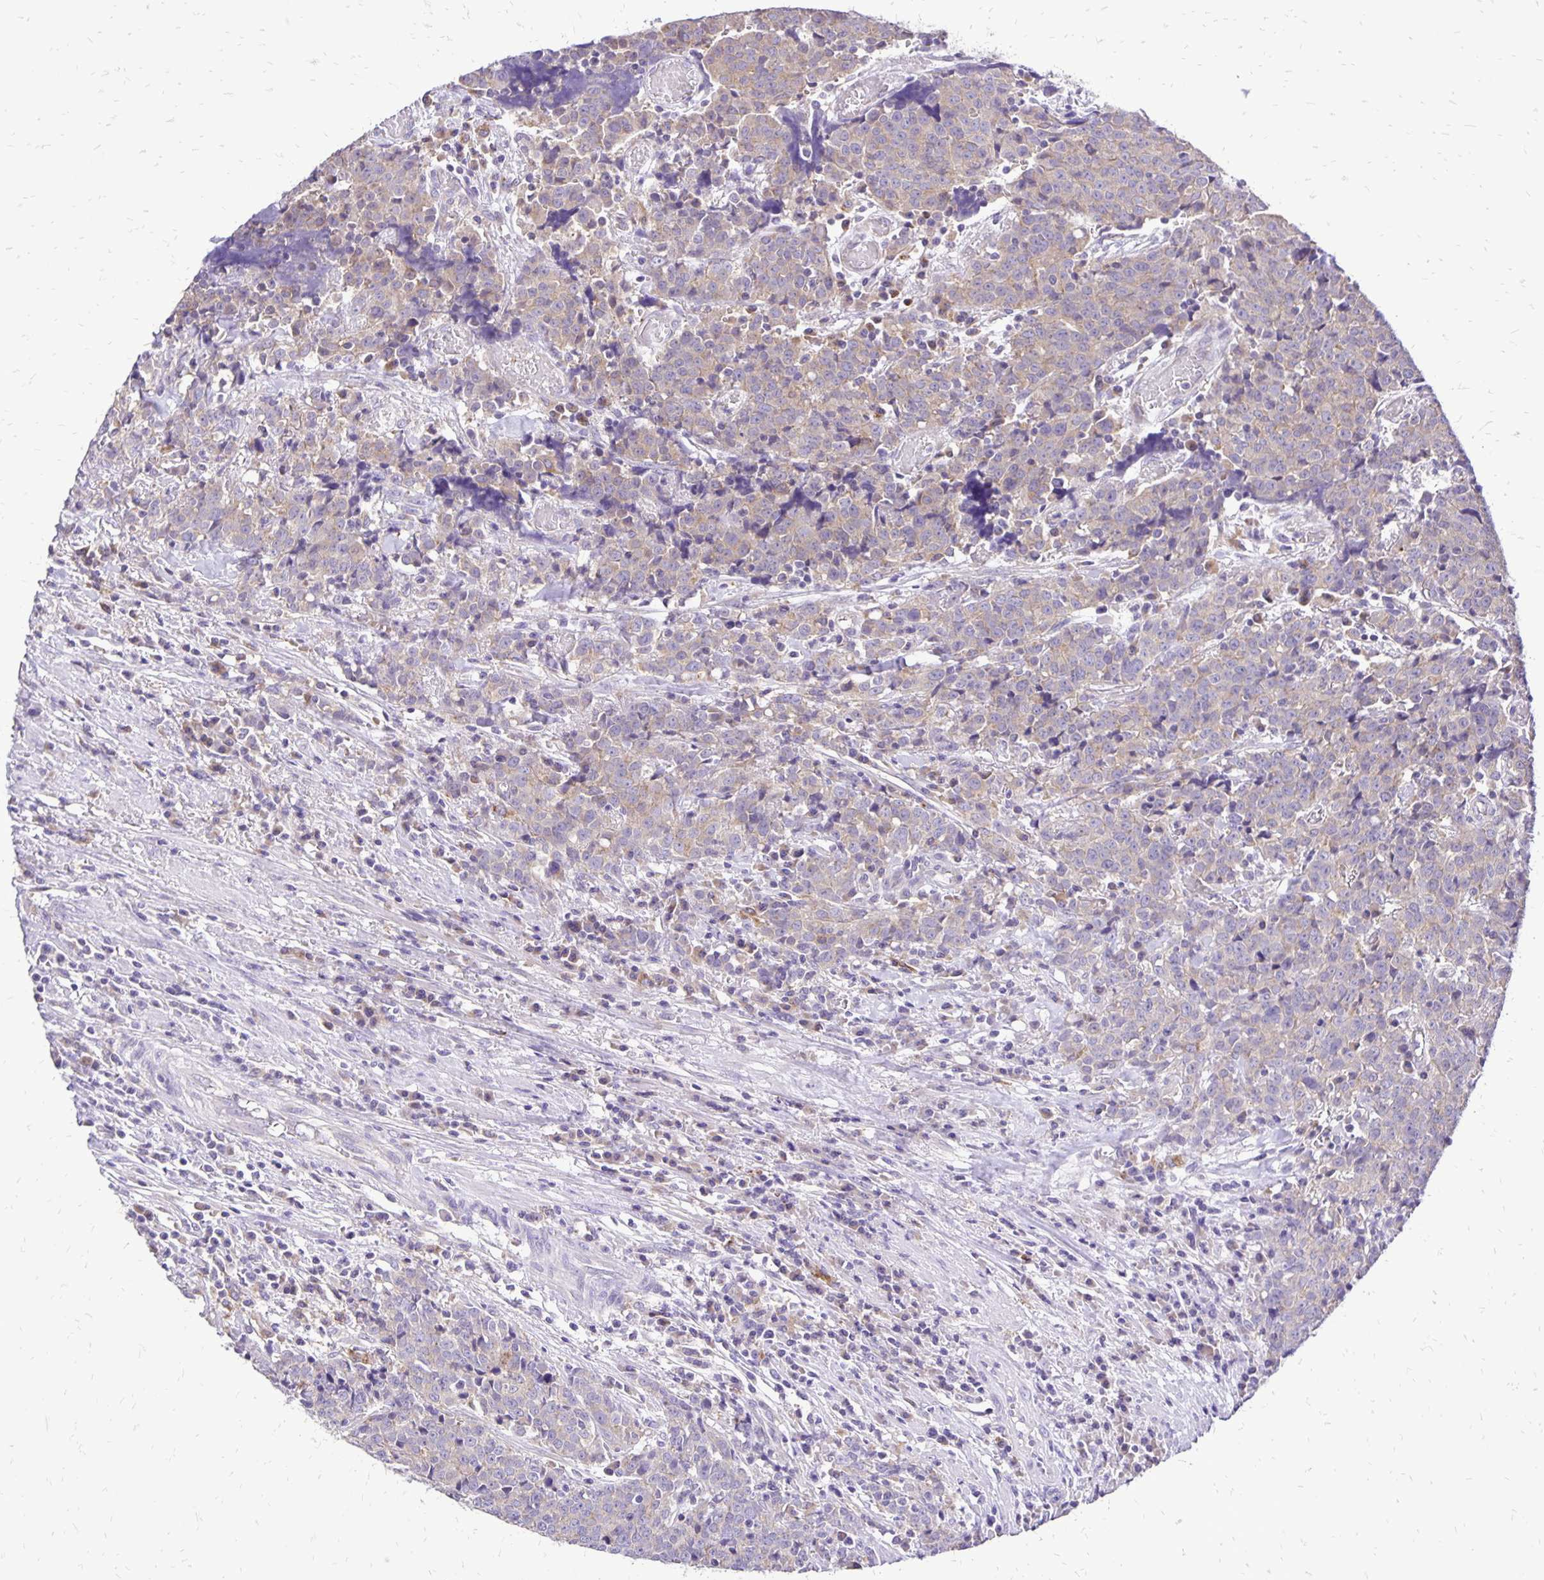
{"staining": {"intensity": "weak", "quantity": "25%-75%", "location": "cytoplasmic/membranous"}, "tissue": "prostate cancer", "cell_type": "Tumor cells", "image_type": "cancer", "snomed": [{"axis": "morphology", "description": "Adenocarcinoma, High grade"}, {"axis": "topography", "description": "Prostate and seminal vesicle, NOS"}], "caption": "Immunohistochemical staining of prostate cancer shows weak cytoplasmic/membranous protein staining in approximately 25%-75% of tumor cells.", "gene": "EIF5A", "patient": {"sex": "male", "age": 60}}